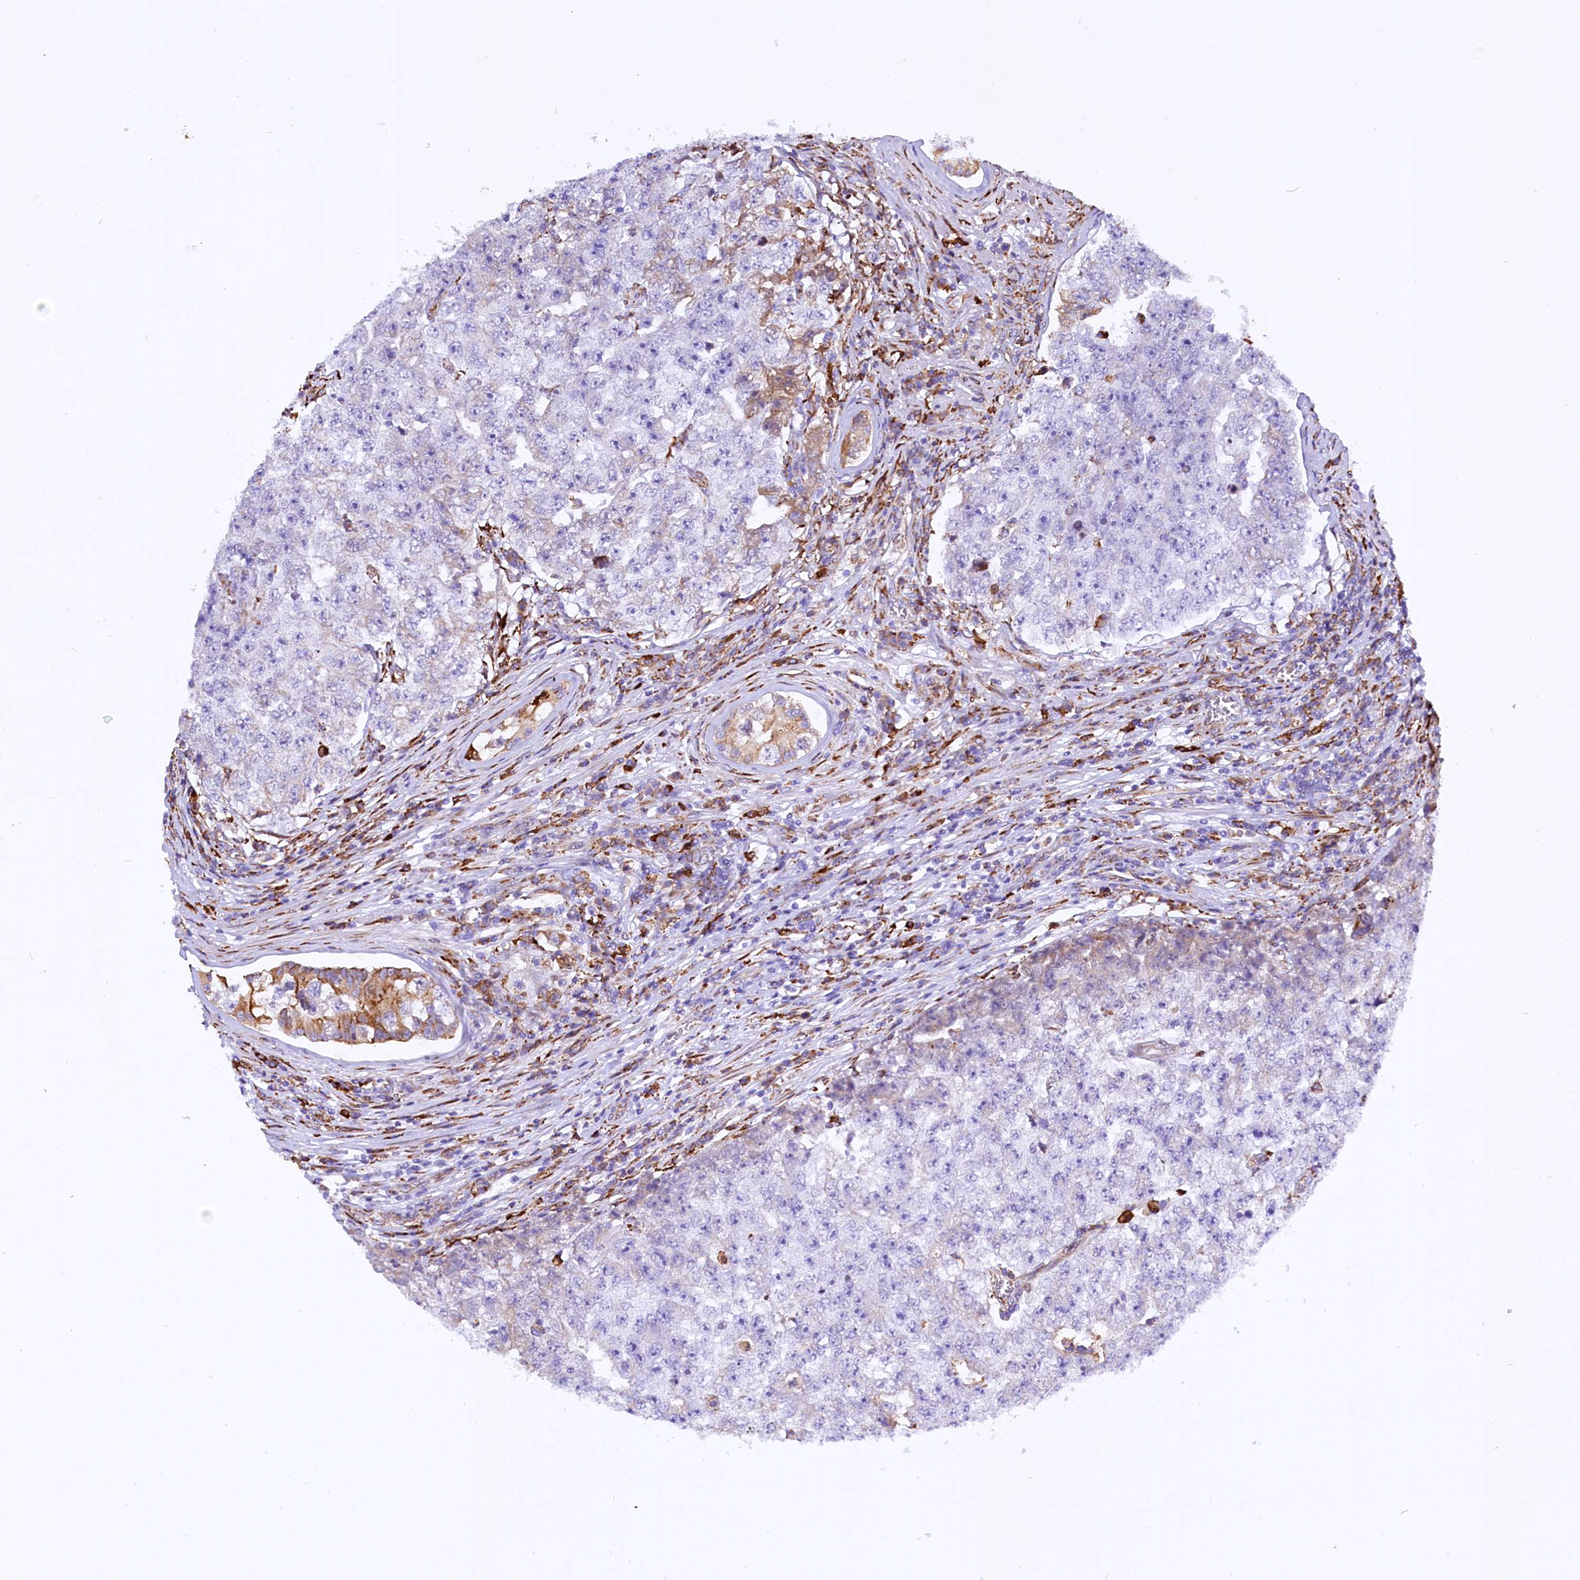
{"staining": {"intensity": "negative", "quantity": "none", "location": "none"}, "tissue": "testis cancer", "cell_type": "Tumor cells", "image_type": "cancer", "snomed": [{"axis": "morphology", "description": "Carcinoma, Embryonal, NOS"}, {"axis": "topography", "description": "Testis"}], "caption": "An immunohistochemistry (IHC) micrograph of embryonal carcinoma (testis) is shown. There is no staining in tumor cells of embryonal carcinoma (testis). (IHC, brightfield microscopy, high magnification).", "gene": "CMTR2", "patient": {"sex": "male", "age": 17}}